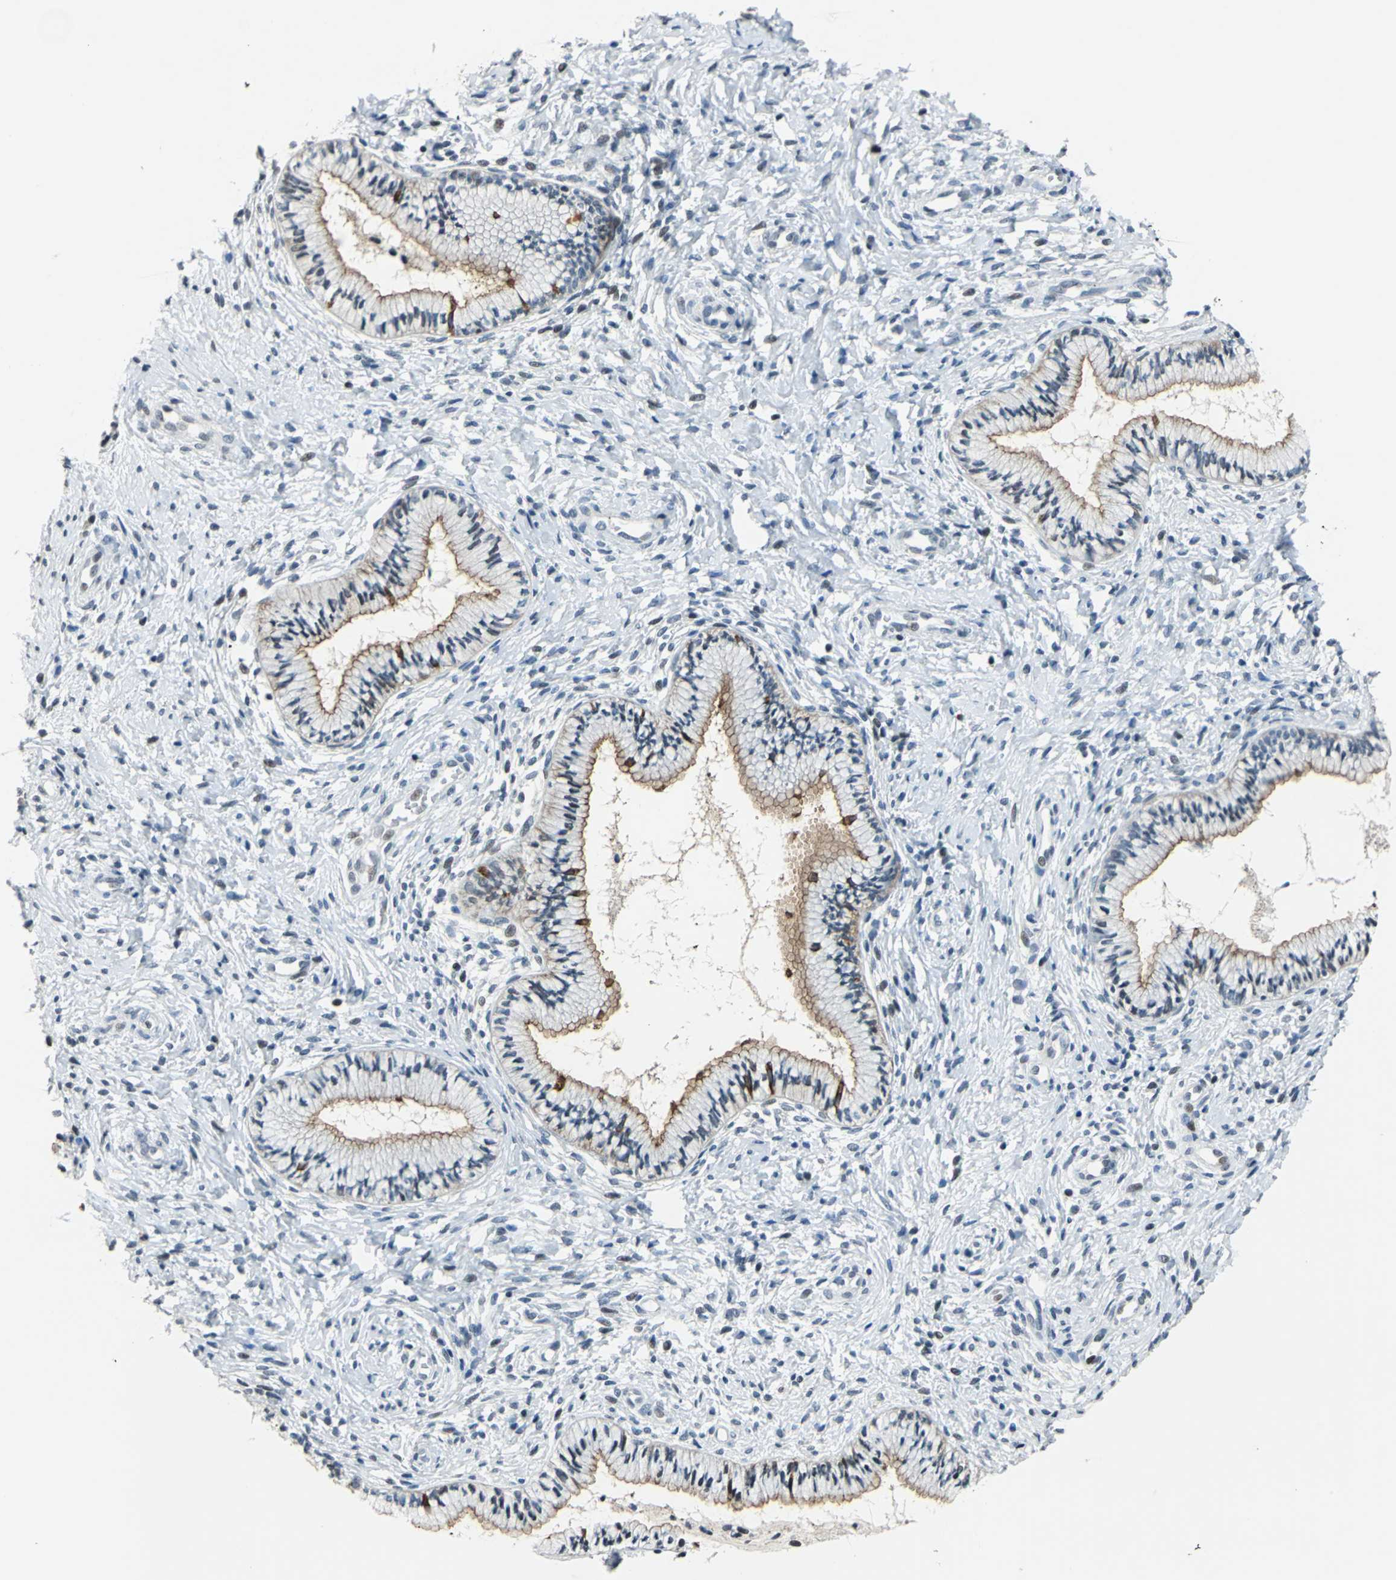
{"staining": {"intensity": "strong", "quantity": ">75%", "location": "cytoplasmic/membranous"}, "tissue": "cervix", "cell_type": "Glandular cells", "image_type": "normal", "snomed": [{"axis": "morphology", "description": "Normal tissue, NOS"}, {"axis": "topography", "description": "Cervix"}], "caption": "Strong cytoplasmic/membranous expression for a protein is appreciated in approximately >75% of glandular cells of normal cervix using immunohistochemistry.", "gene": "HCFC2", "patient": {"sex": "female", "age": 46}}